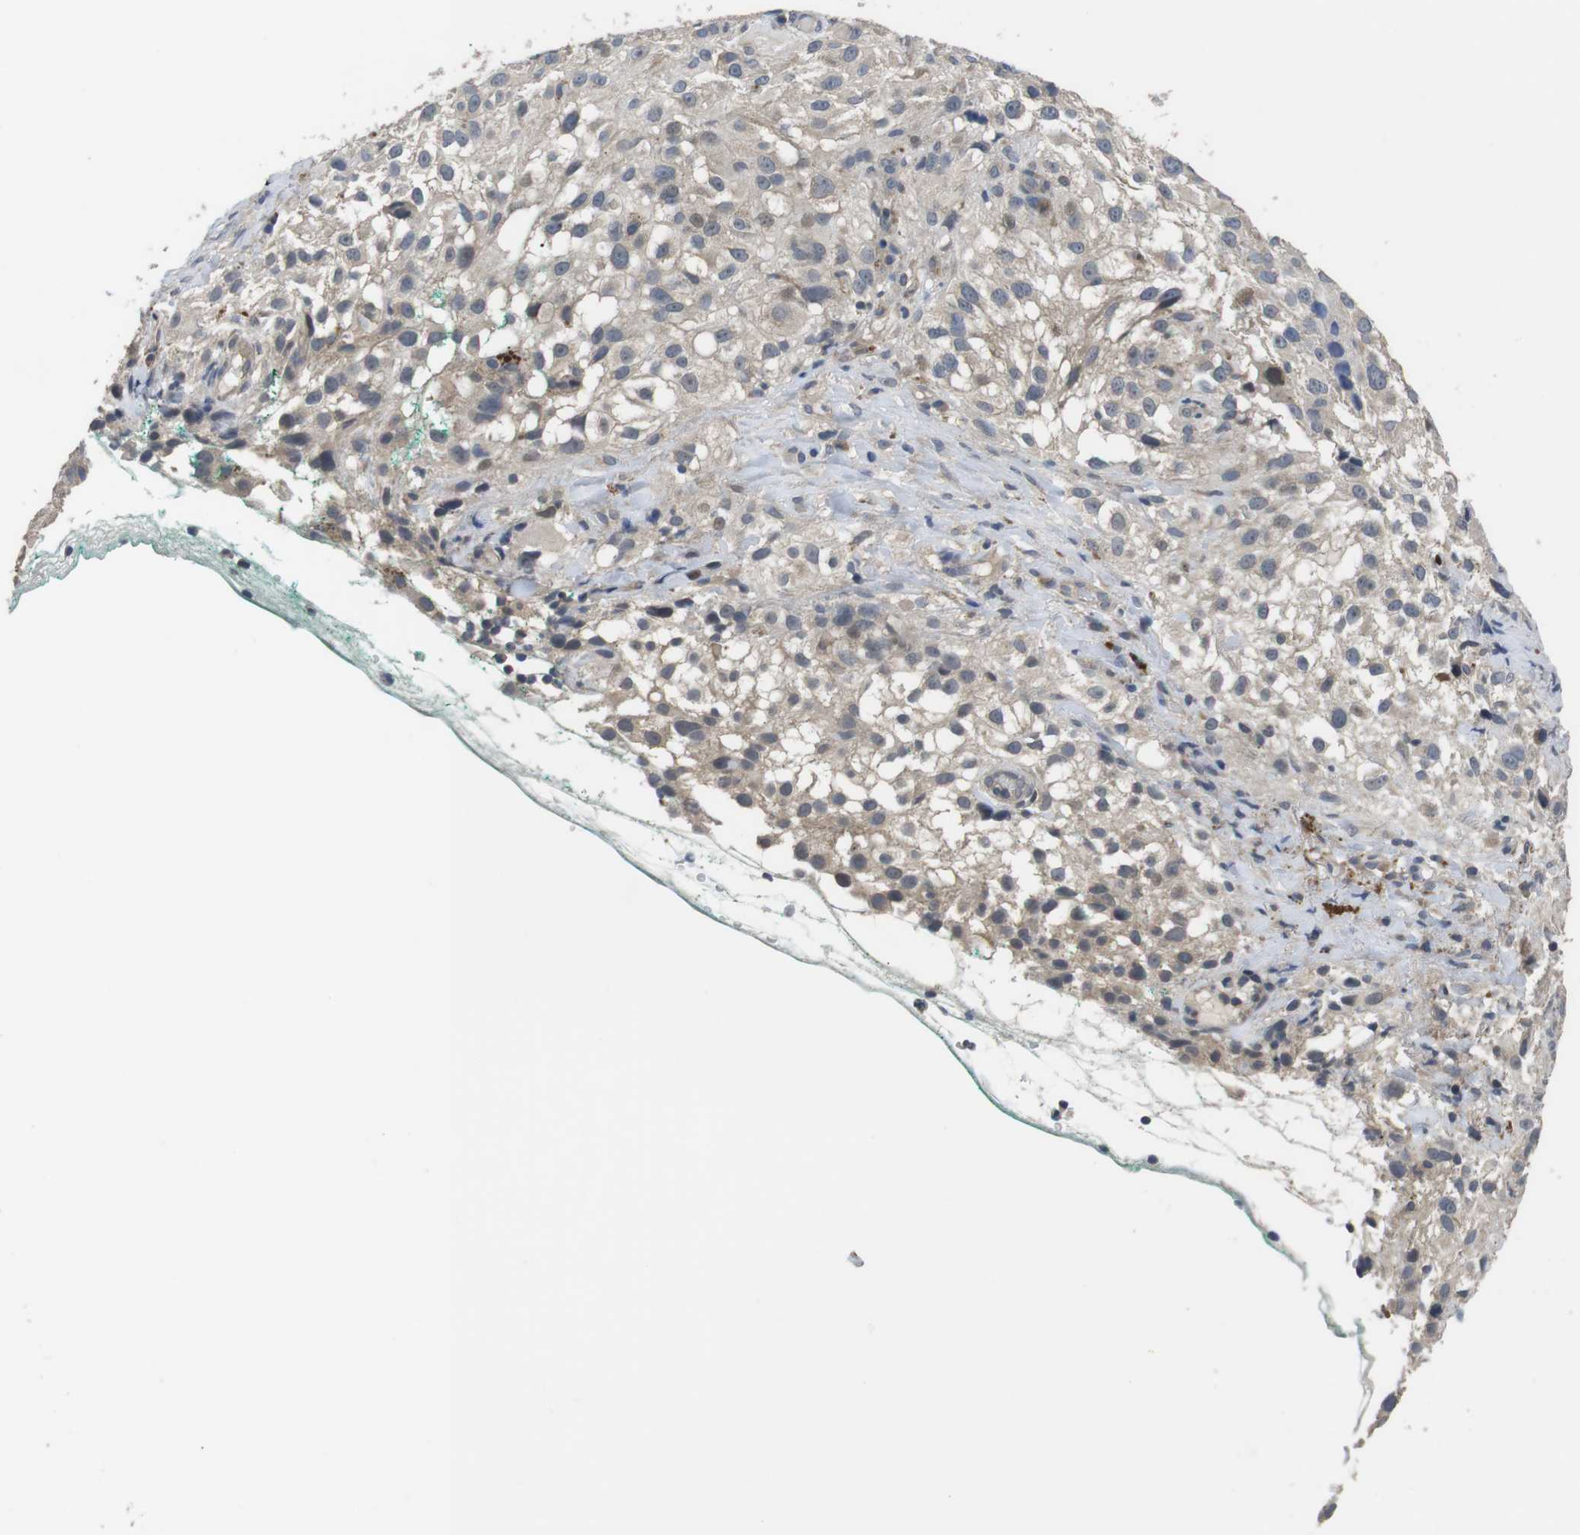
{"staining": {"intensity": "weak", "quantity": "<25%", "location": "cytoplasmic/membranous"}, "tissue": "melanoma", "cell_type": "Tumor cells", "image_type": "cancer", "snomed": [{"axis": "morphology", "description": "Necrosis, NOS"}, {"axis": "morphology", "description": "Malignant melanoma, NOS"}, {"axis": "topography", "description": "Skin"}], "caption": "The micrograph exhibits no significant positivity in tumor cells of melanoma.", "gene": "ADGRL3", "patient": {"sex": "female", "age": 87}}